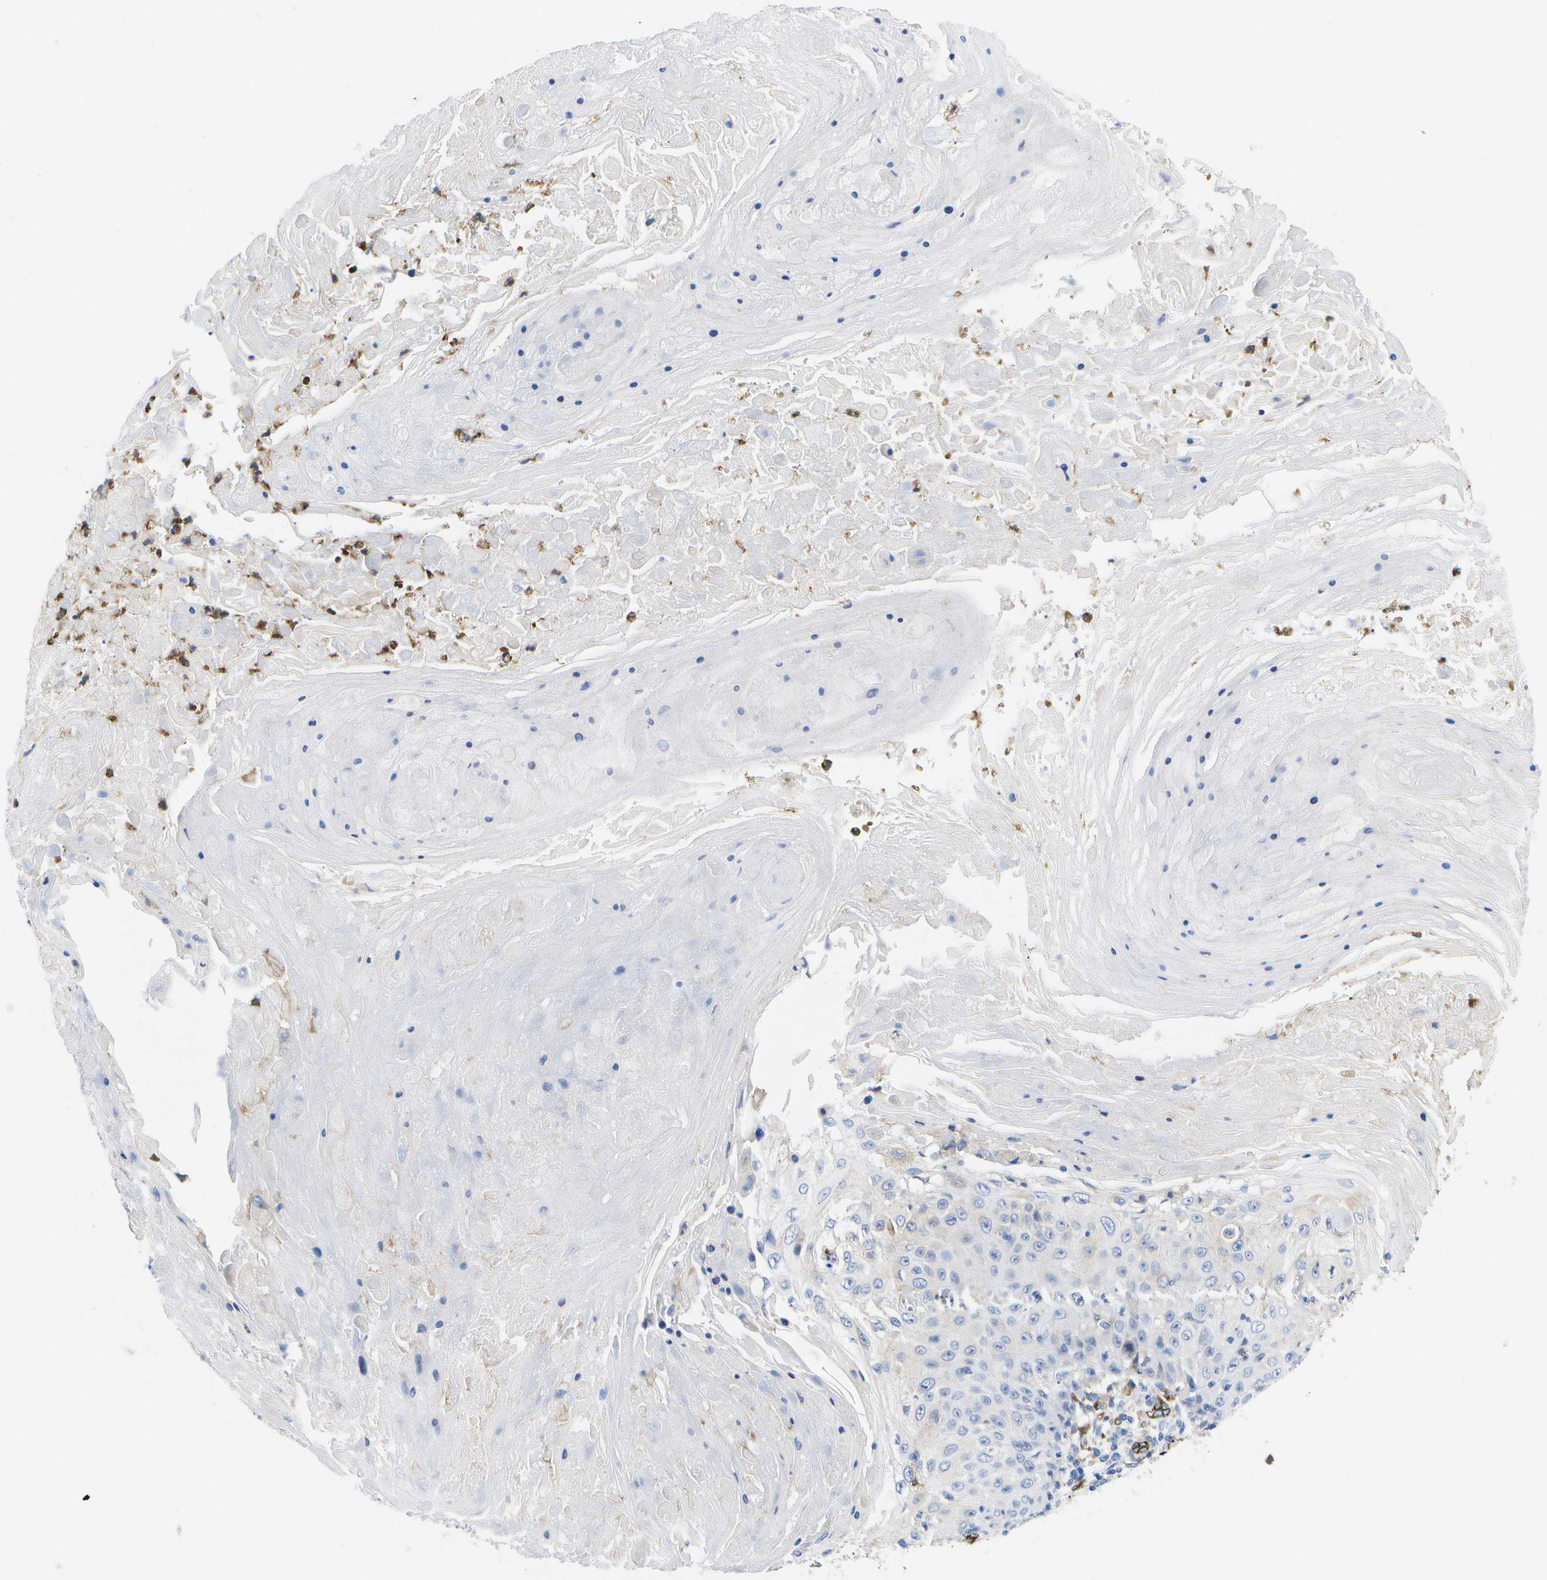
{"staining": {"intensity": "negative", "quantity": "none", "location": "none"}, "tissue": "skin cancer", "cell_type": "Tumor cells", "image_type": "cancer", "snomed": [{"axis": "morphology", "description": "Squamous cell carcinoma, NOS"}, {"axis": "topography", "description": "Skin"}], "caption": "Tumor cells are negative for brown protein staining in skin cancer. (DAB (3,3'-diaminobenzidine) immunohistochemistry (IHC), high magnification).", "gene": "DYSF", "patient": {"sex": "male", "age": 86}}